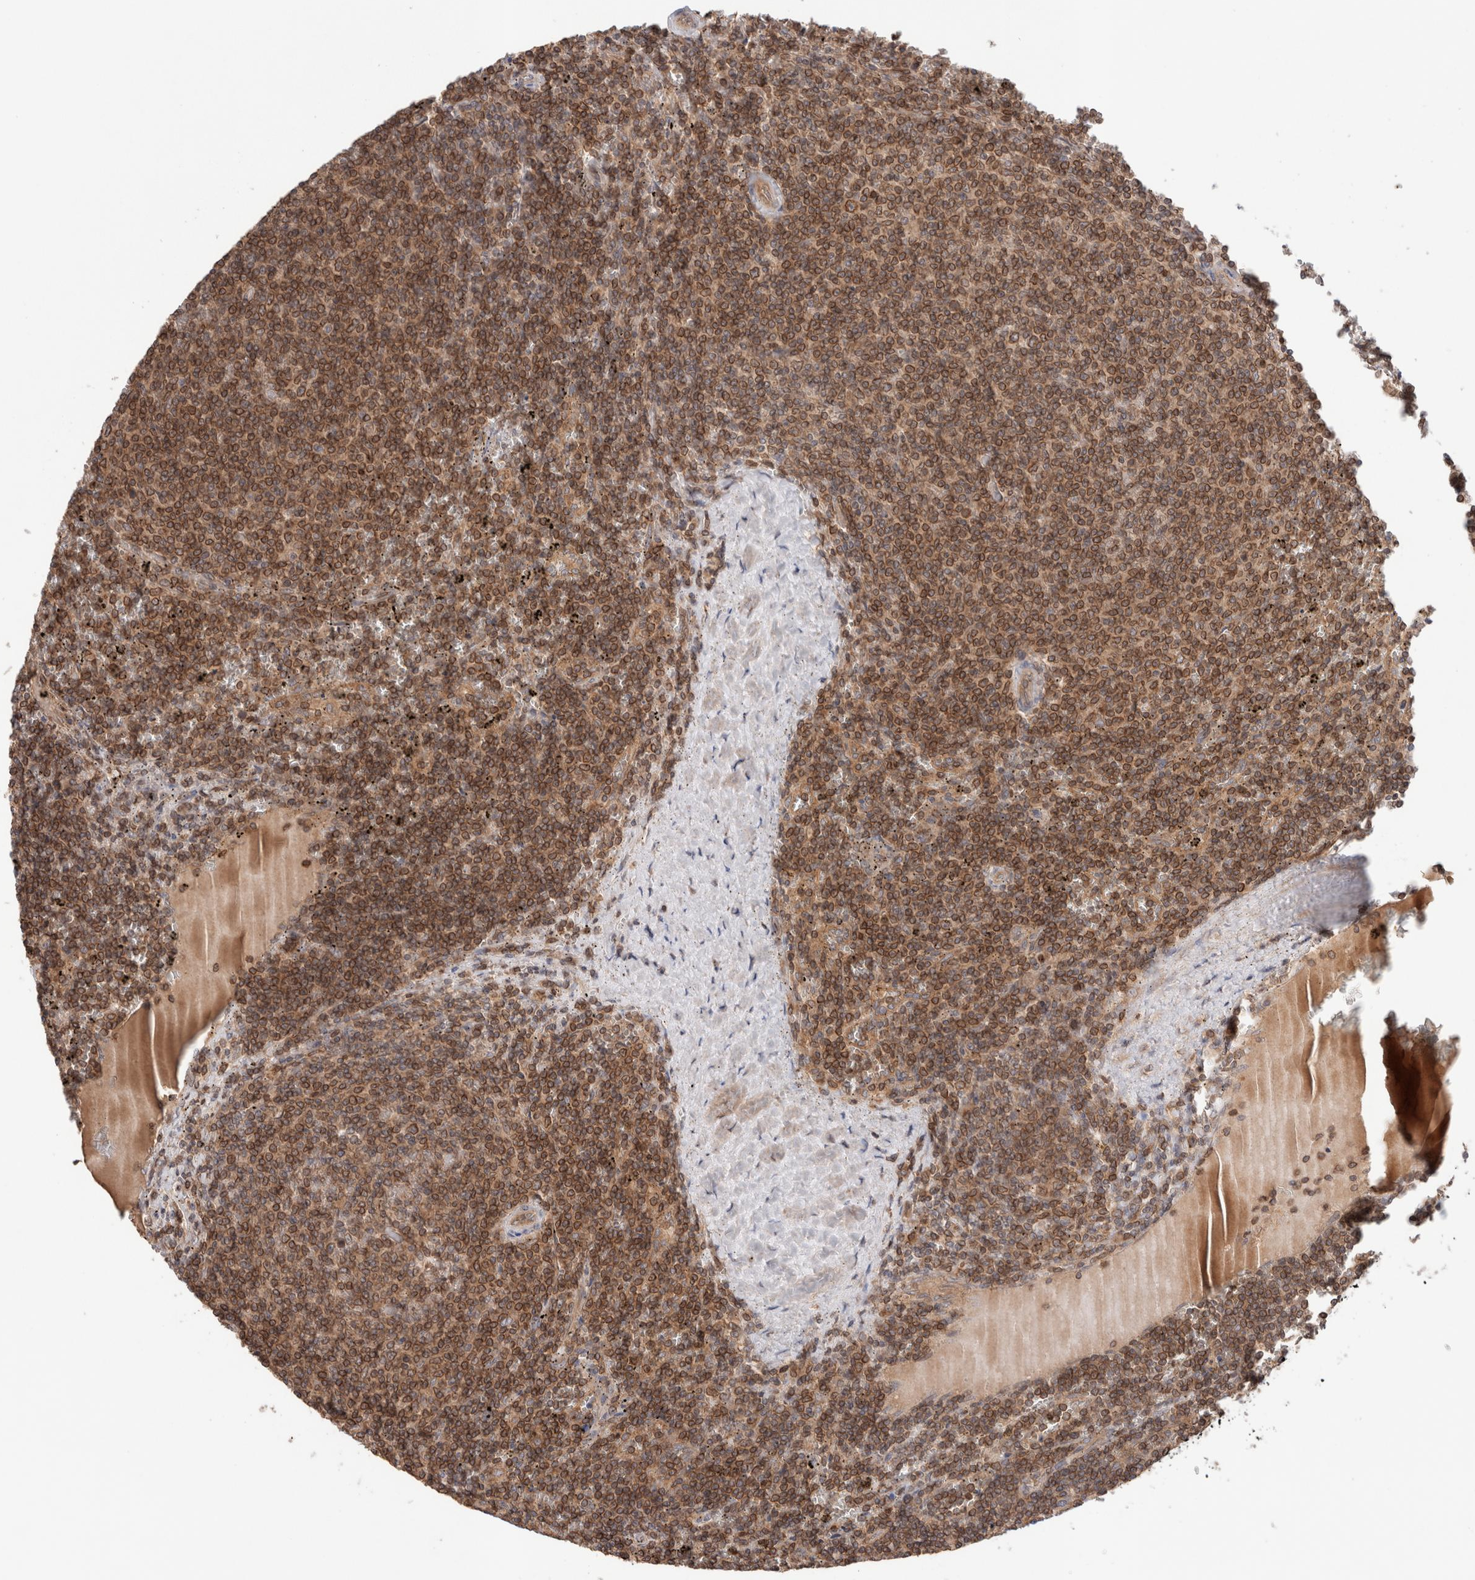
{"staining": {"intensity": "moderate", "quantity": ">75%", "location": "cytoplasmic/membranous,nuclear"}, "tissue": "lymphoma", "cell_type": "Tumor cells", "image_type": "cancer", "snomed": [{"axis": "morphology", "description": "Malignant lymphoma, non-Hodgkin's type, Low grade"}, {"axis": "topography", "description": "Spleen"}], "caption": "Immunohistochemistry (IHC) of human lymphoma demonstrates medium levels of moderate cytoplasmic/membranous and nuclear positivity in approximately >75% of tumor cells.", "gene": "SIKE1", "patient": {"sex": "female", "age": 50}}